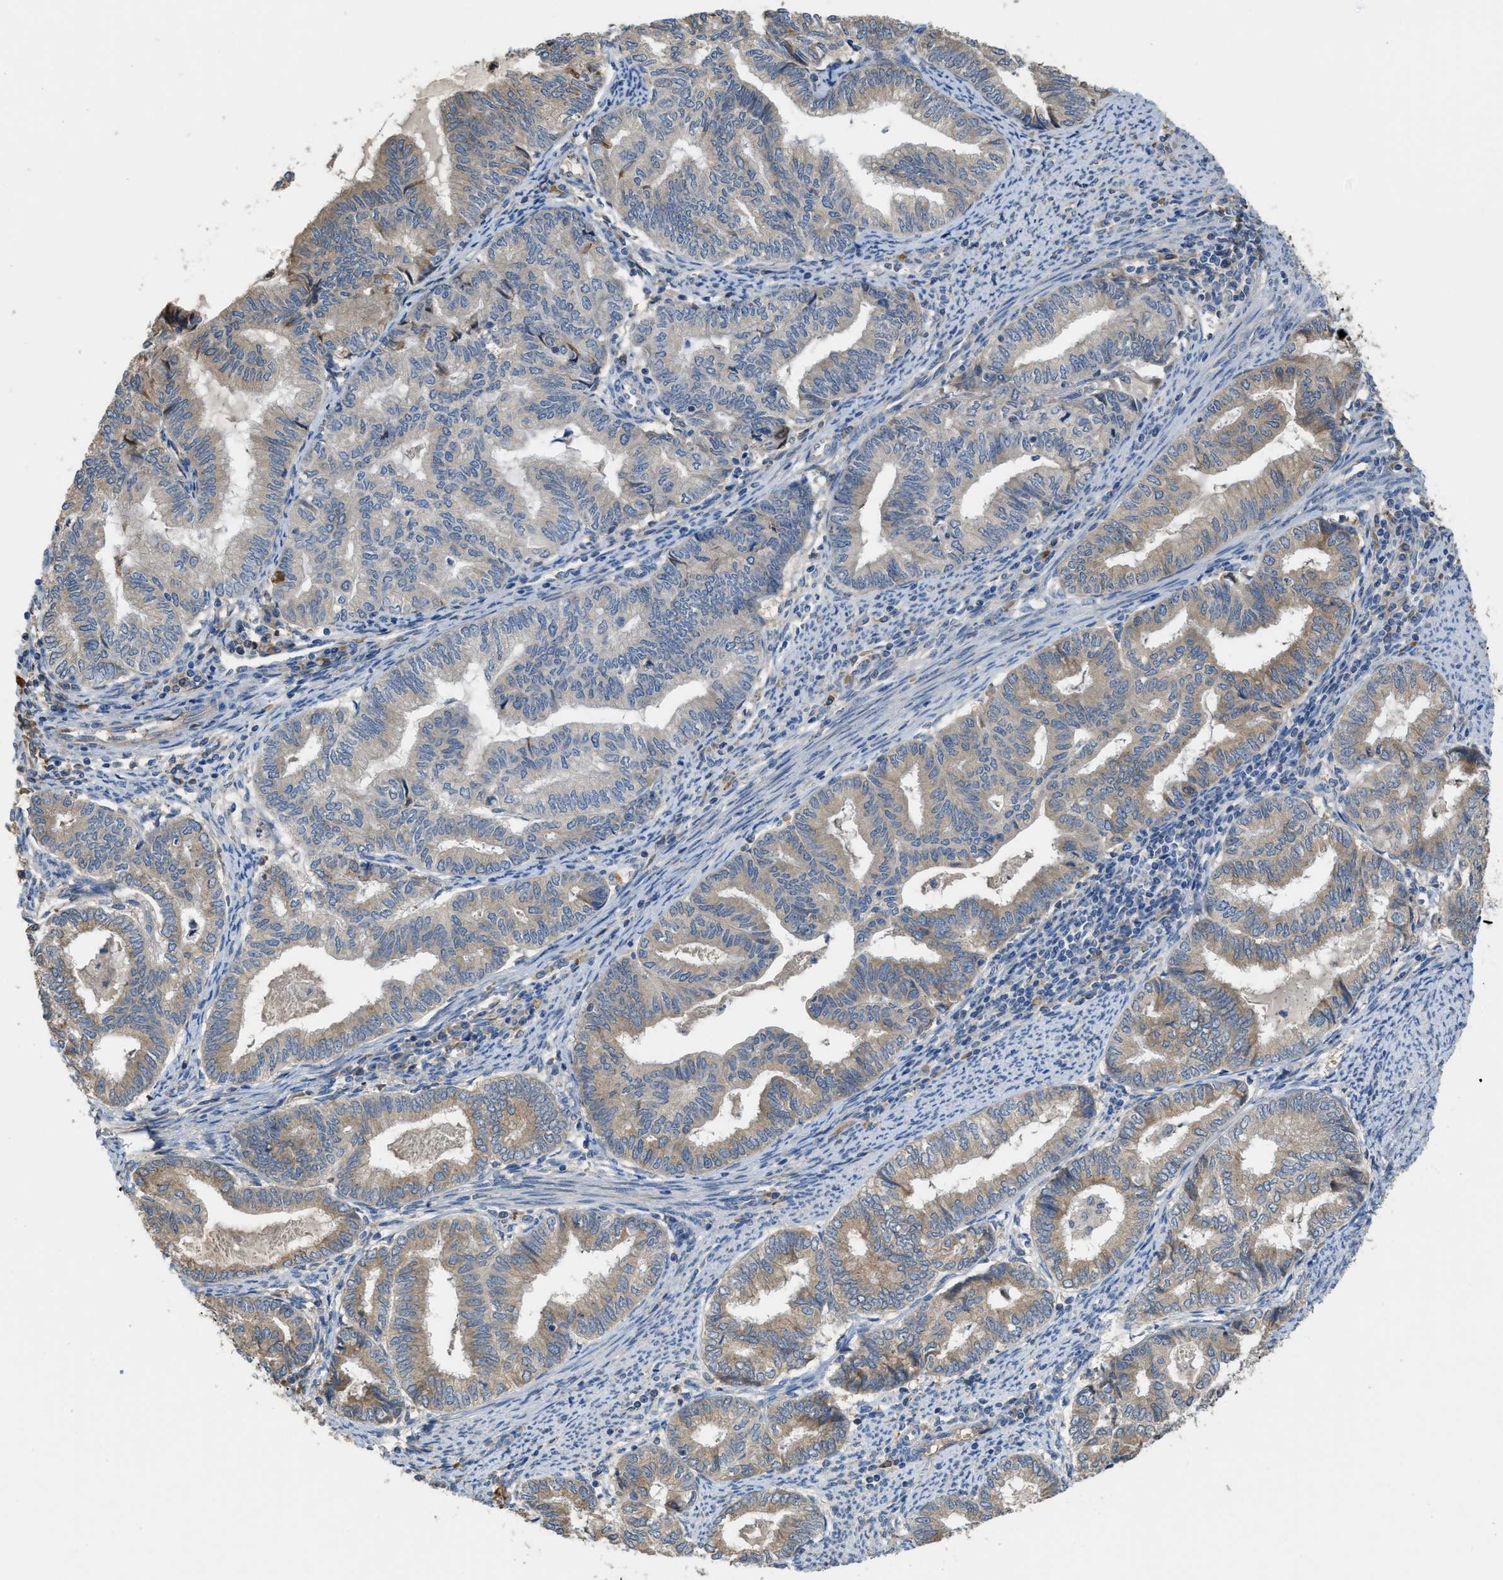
{"staining": {"intensity": "moderate", "quantity": "<25%", "location": "cytoplasmic/membranous"}, "tissue": "endometrial cancer", "cell_type": "Tumor cells", "image_type": "cancer", "snomed": [{"axis": "morphology", "description": "Adenocarcinoma, NOS"}, {"axis": "topography", "description": "Endometrium"}], "caption": "The immunohistochemical stain shows moderate cytoplasmic/membranous positivity in tumor cells of endometrial cancer tissue. (IHC, brightfield microscopy, high magnification).", "gene": "RIPK2", "patient": {"sex": "female", "age": 79}}